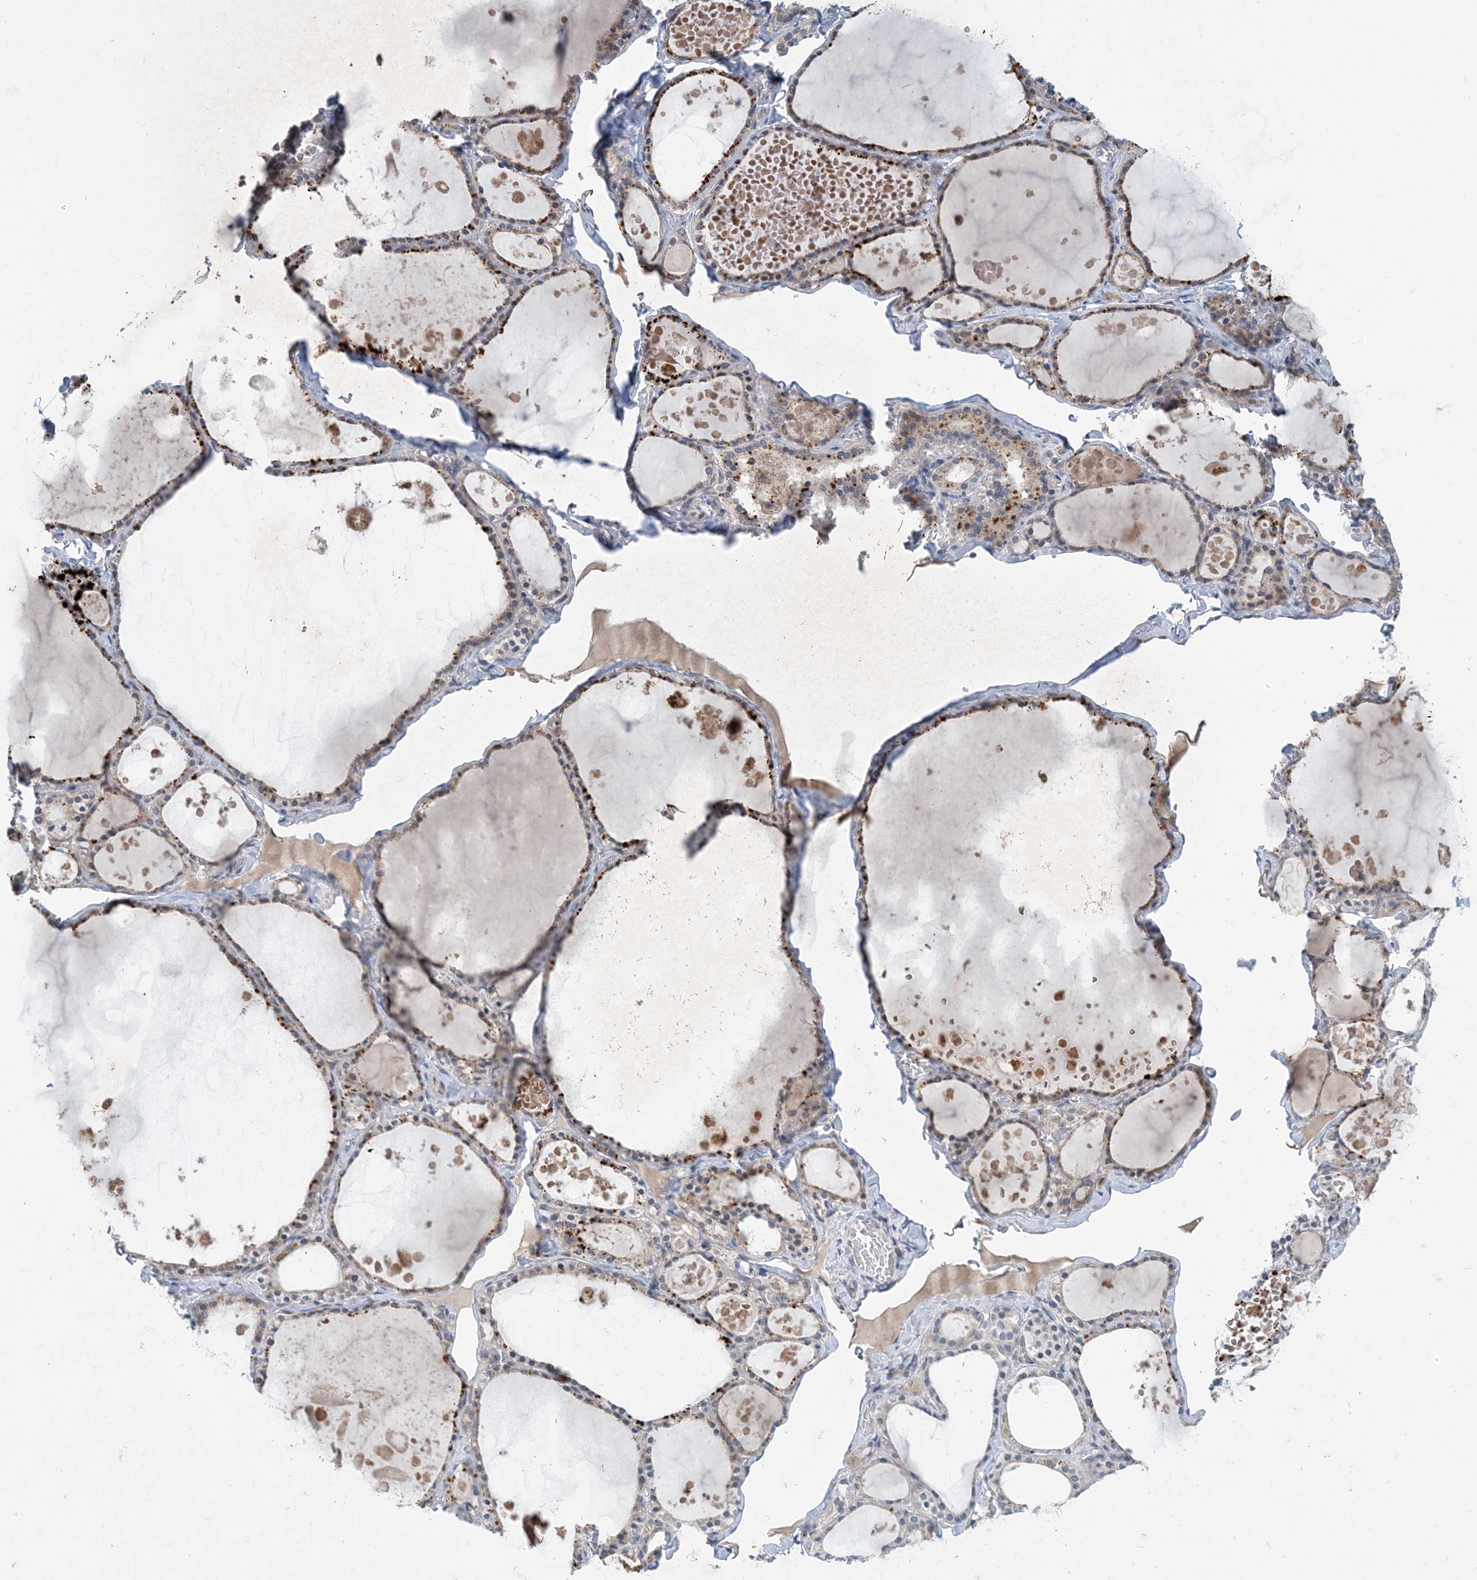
{"staining": {"intensity": "strong", "quantity": "25%-75%", "location": "cytoplasmic/membranous"}, "tissue": "thyroid gland", "cell_type": "Glandular cells", "image_type": "normal", "snomed": [{"axis": "morphology", "description": "Normal tissue, NOS"}, {"axis": "topography", "description": "Thyroid gland"}], "caption": "Strong cytoplasmic/membranous positivity for a protein is identified in approximately 25%-75% of glandular cells of unremarkable thyroid gland using immunohistochemistry.", "gene": "TINAG", "patient": {"sex": "male", "age": 56}}